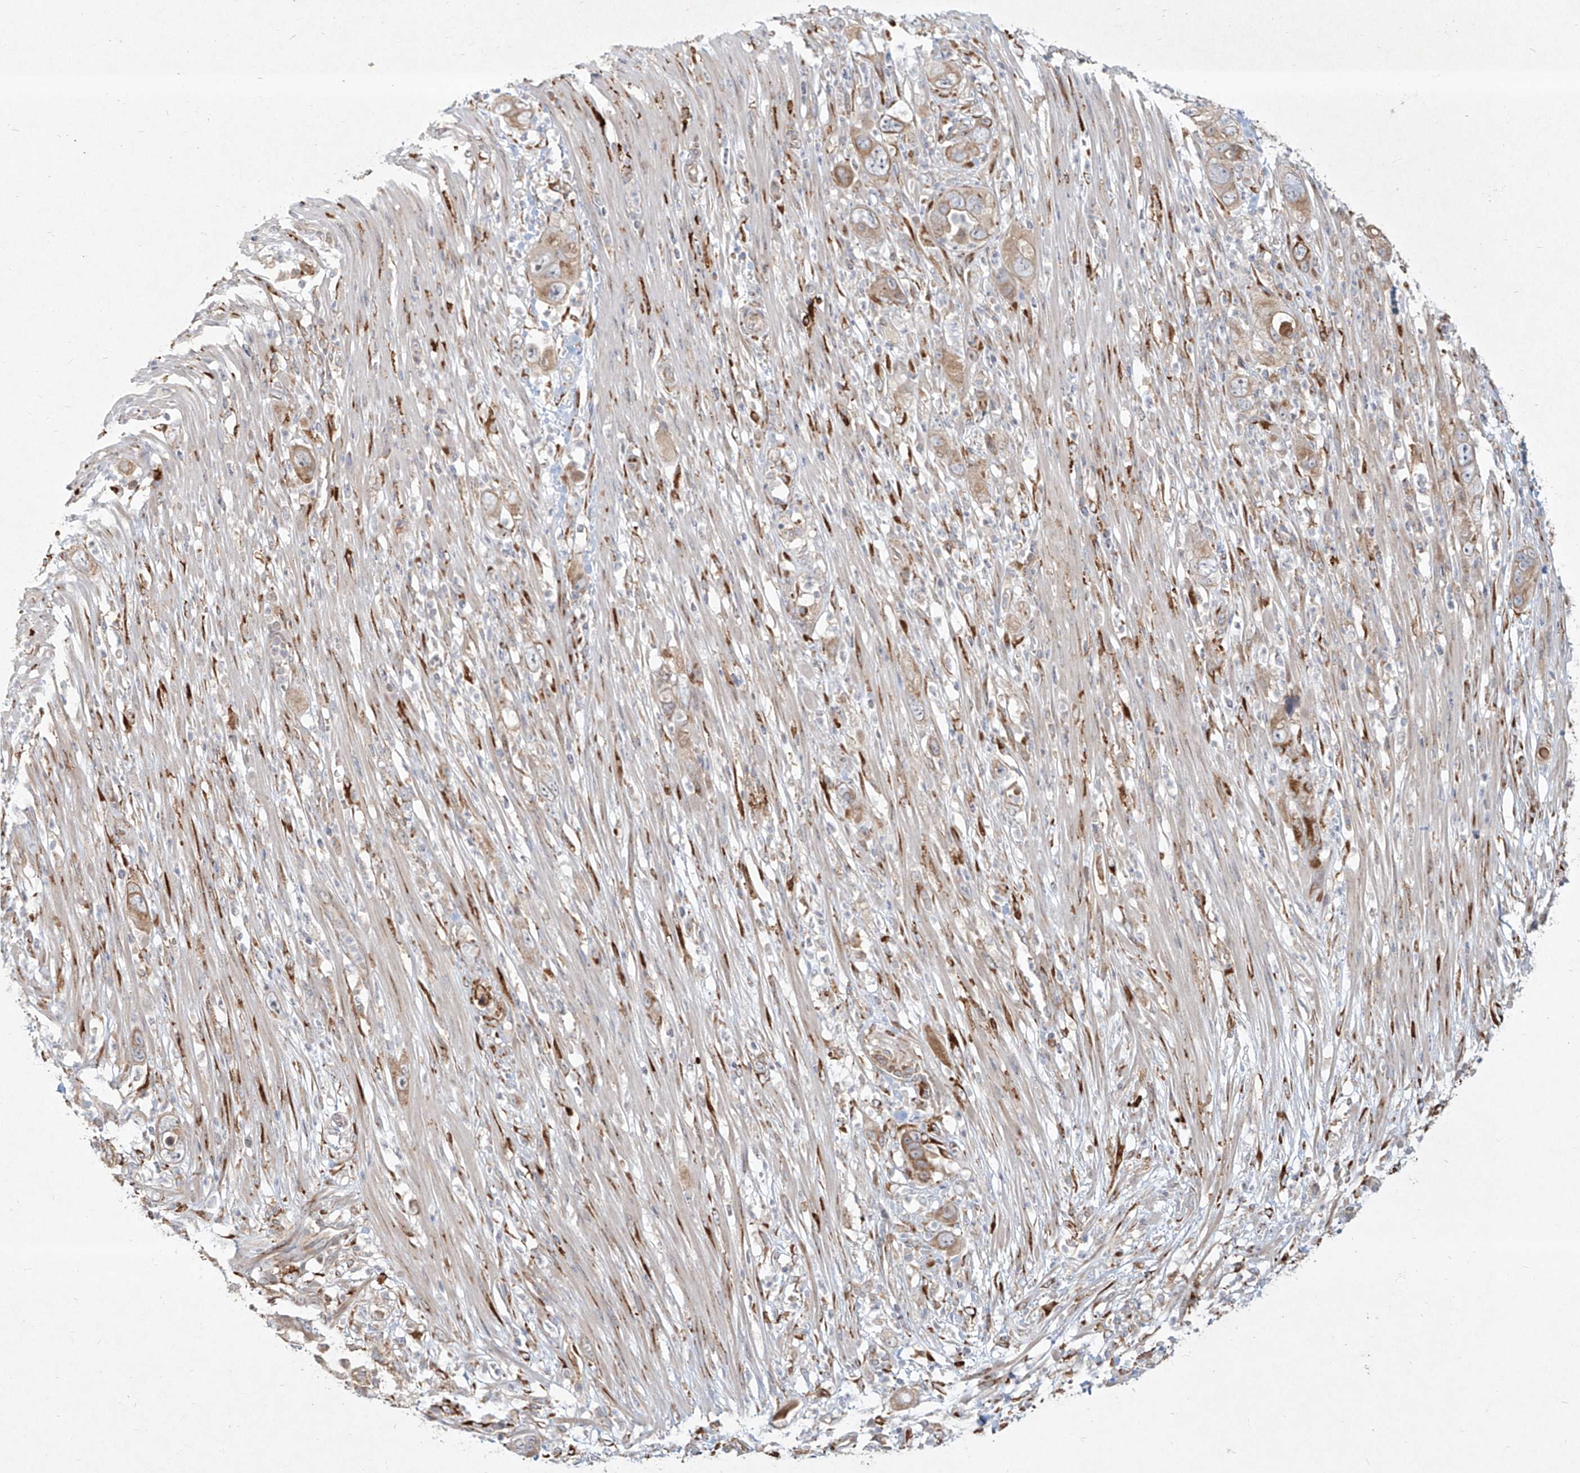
{"staining": {"intensity": "moderate", "quantity": "<25%", "location": "cytoplasmic/membranous"}, "tissue": "pancreatic cancer", "cell_type": "Tumor cells", "image_type": "cancer", "snomed": [{"axis": "morphology", "description": "Adenocarcinoma, NOS"}, {"axis": "topography", "description": "Pancreas"}], "caption": "IHC of human pancreatic cancer (adenocarcinoma) reveals low levels of moderate cytoplasmic/membranous staining in approximately <25% of tumor cells.", "gene": "CD209", "patient": {"sex": "female", "age": 71}}